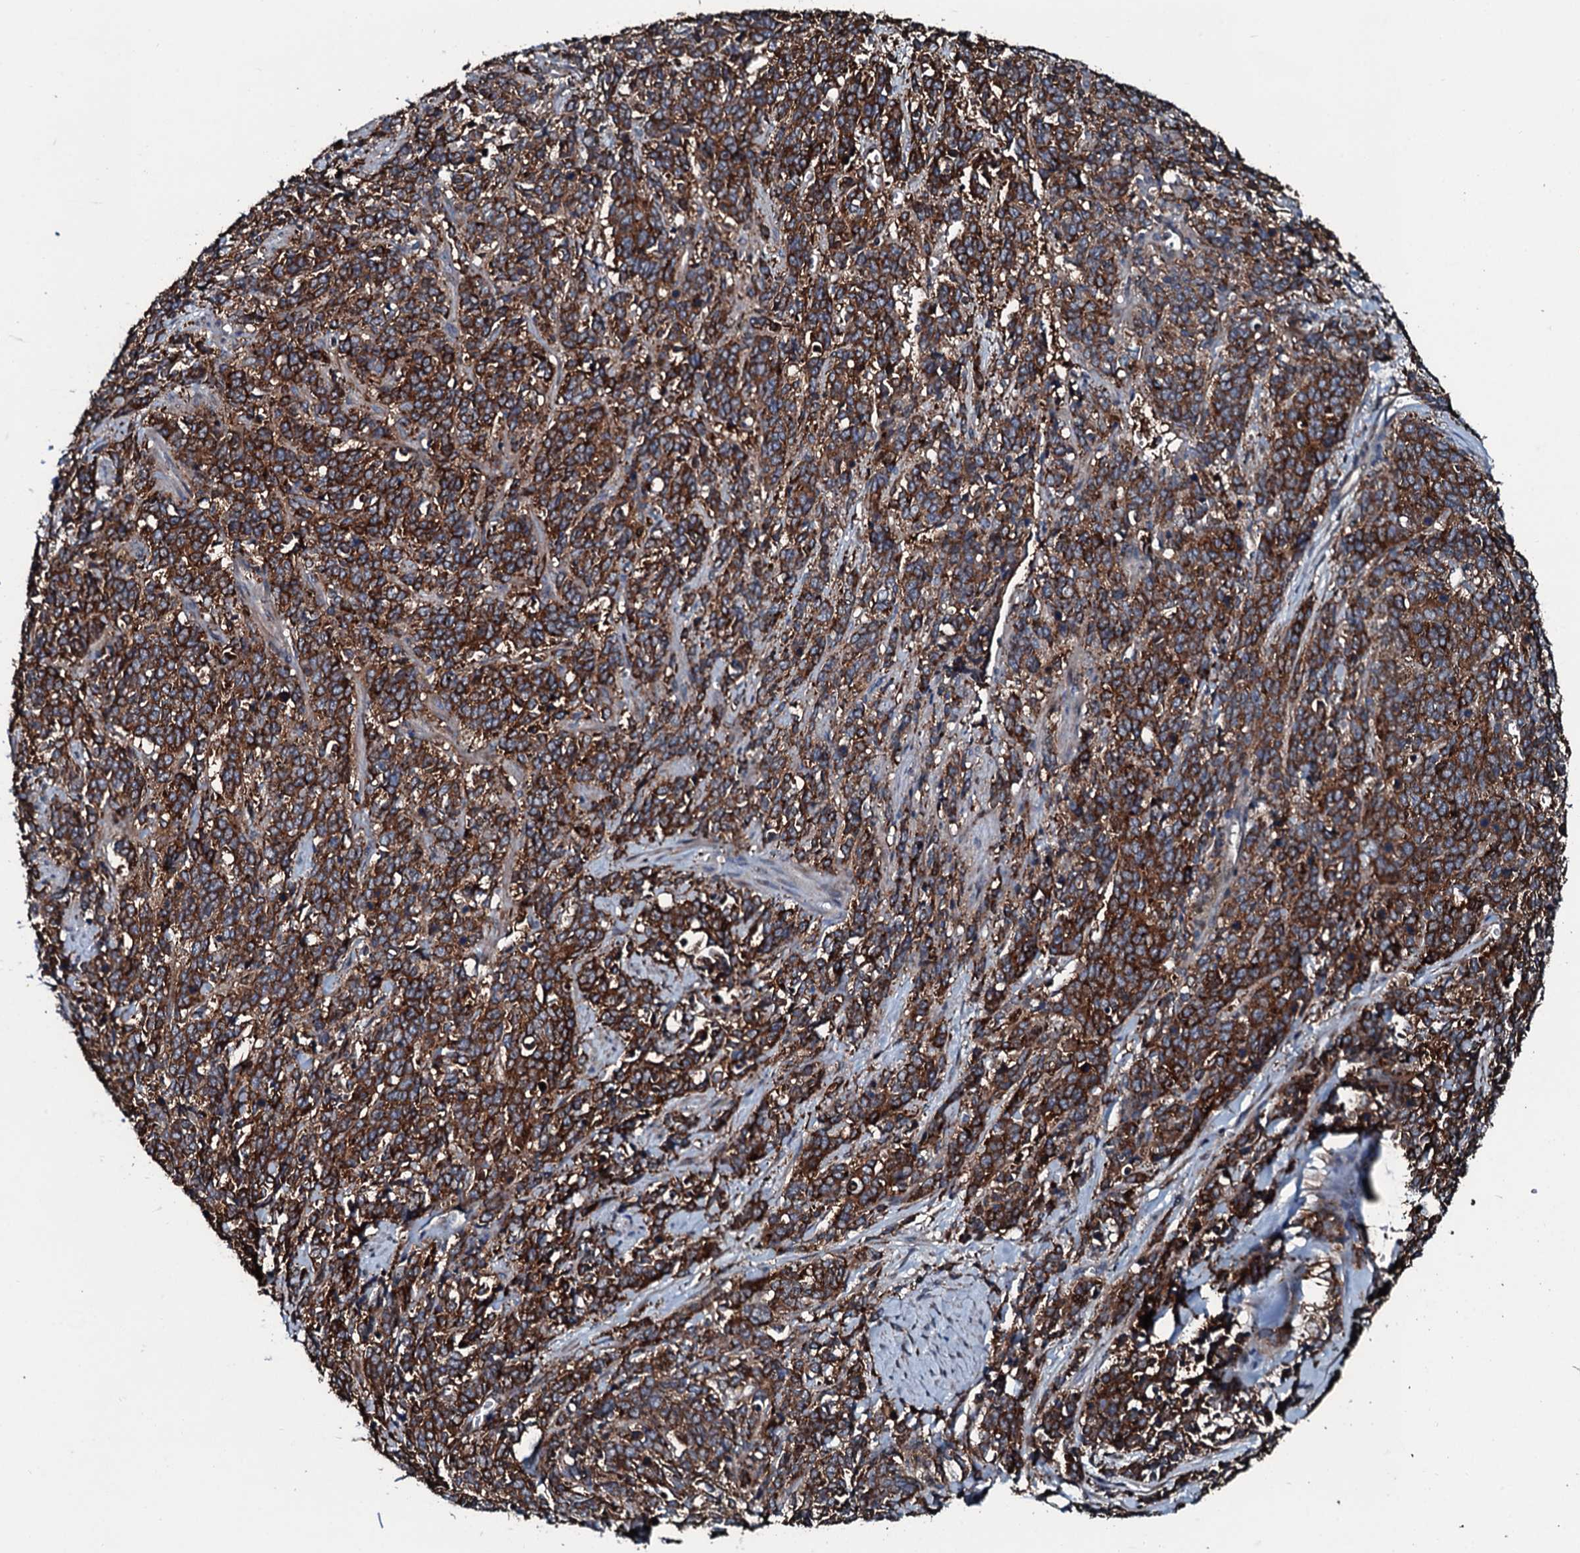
{"staining": {"intensity": "strong", "quantity": ">75%", "location": "cytoplasmic/membranous"}, "tissue": "cervical cancer", "cell_type": "Tumor cells", "image_type": "cancer", "snomed": [{"axis": "morphology", "description": "Squamous cell carcinoma, NOS"}, {"axis": "topography", "description": "Cervix"}], "caption": "IHC histopathology image of neoplastic tissue: human cervical cancer stained using immunohistochemistry exhibits high levels of strong protein expression localized specifically in the cytoplasmic/membranous of tumor cells, appearing as a cytoplasmic/membranous brown color.", "gene": "AARS1", "patient": {"sex": "female", "age": 60}}